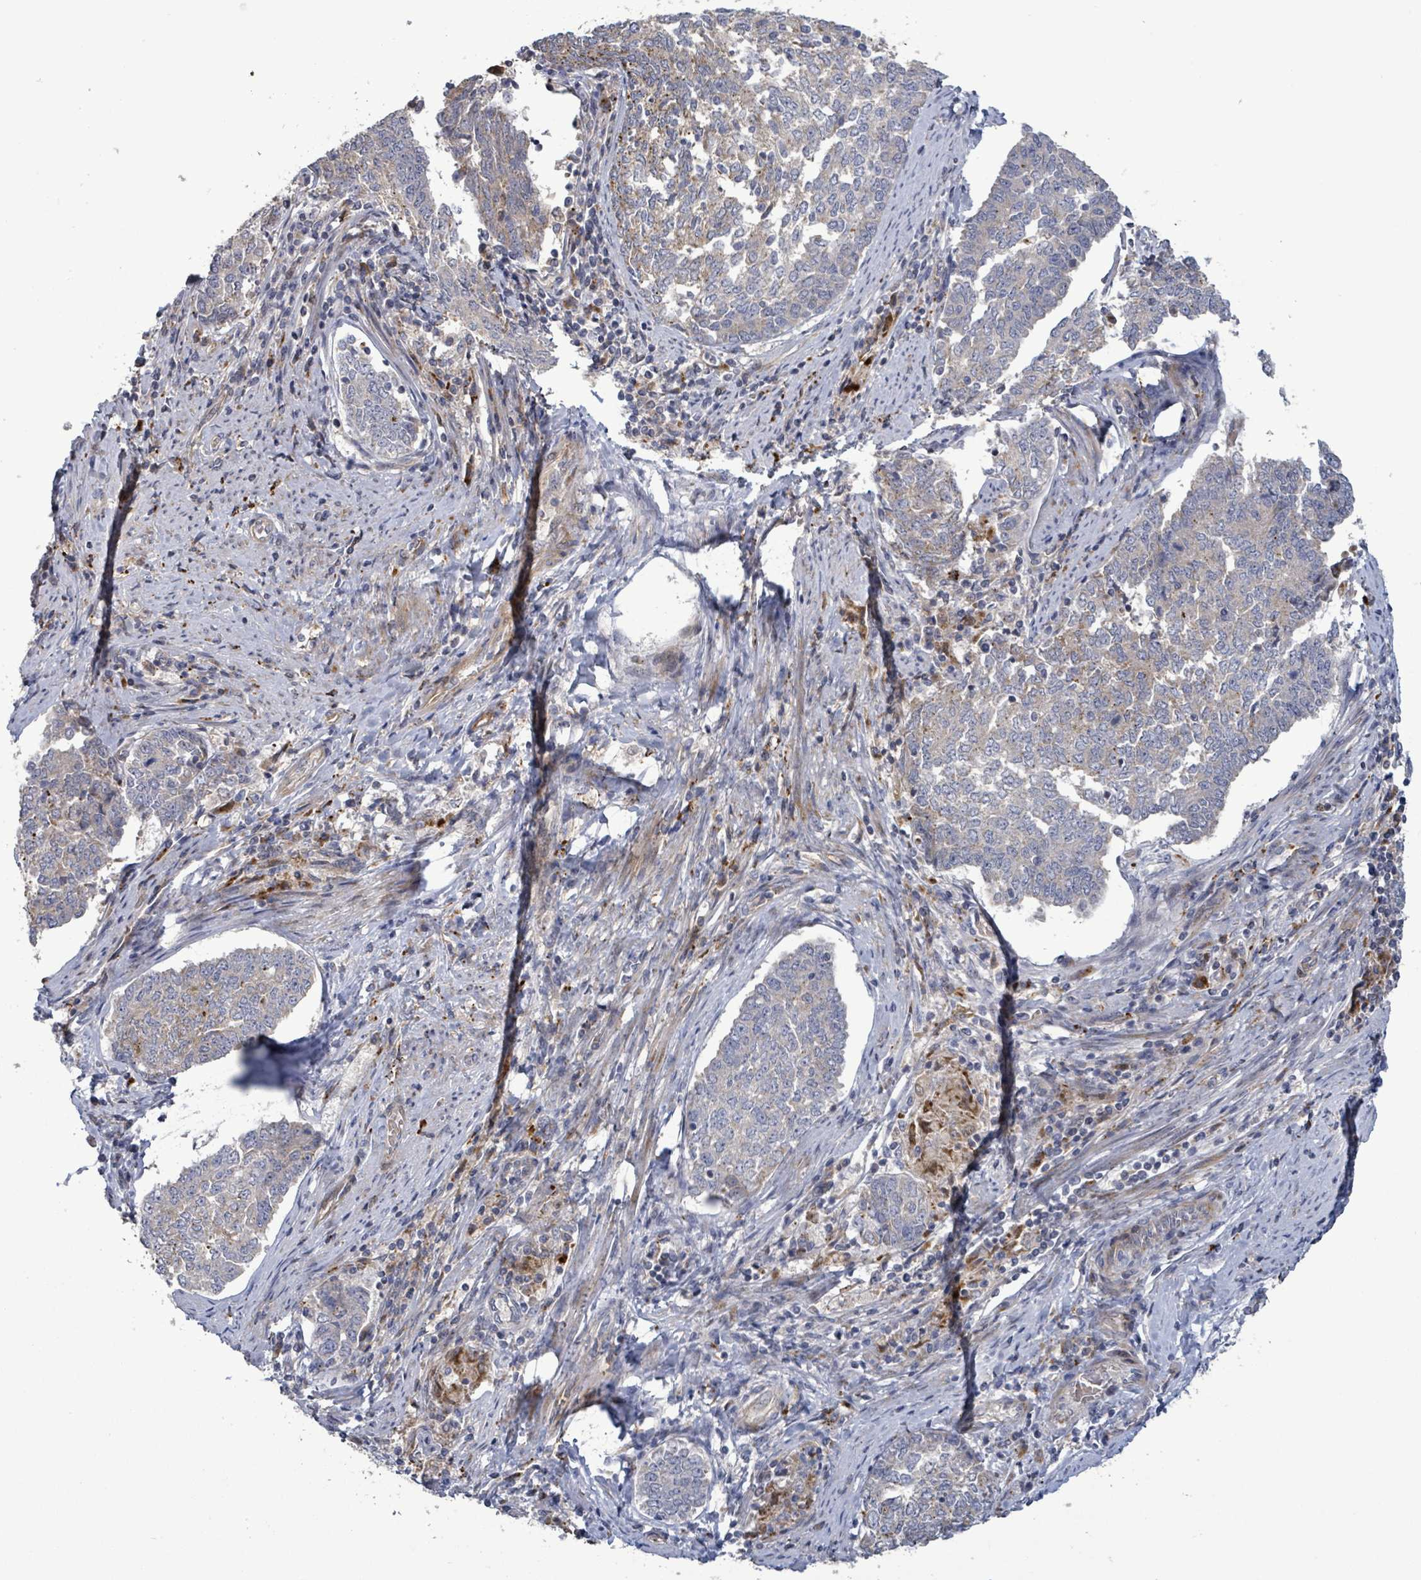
{"staining": {"intensity": "weak", "quantity": "25%-75%", "location": "cytoplasmic/membranous"}, "tissue": "endometrial cancer", "cell_type": "Tumor cells", "image_type": "cancer", "snomed": [{"axis": "morphology", "description": "Adenocarcinoma, NOS"}, {"axis": "topography", "description": "Endometrium"}], "caption": "Protein expression analysis of adenocarcinoma (endometrial) shows weak cytoplasmic/membranous staining in approximately 25%-75% of tumor cells. The protein is shown in brown color, while the nuclei are stained blue.", "gene": "DIPK2A", "patient": {"sex": "female", "age": 80}}